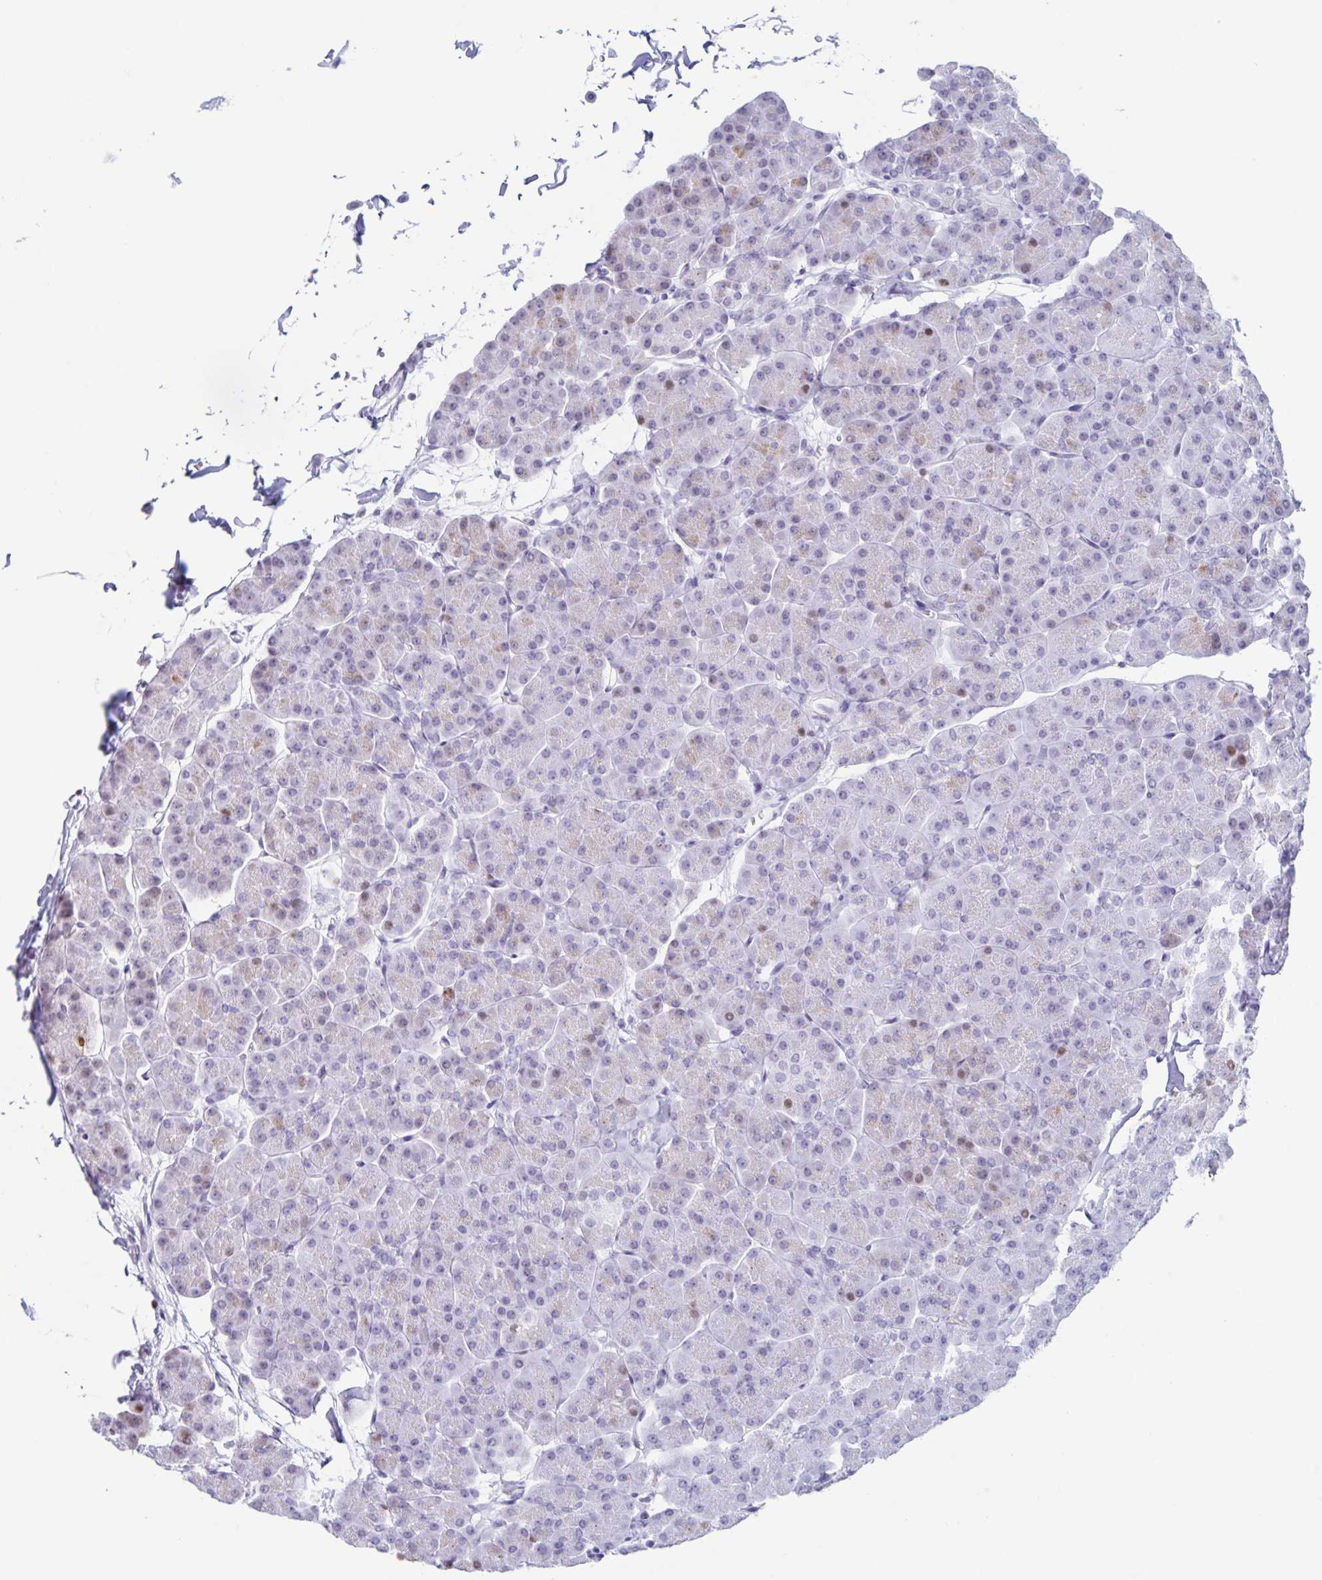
{"staining": {"intensity": "weak", "quantity": "<25%", "location": "nuclear"}, "tissue": "pancreas", "cell_type": "Exocrine glandular cells", "image_type": "normal", "snomed": [{"axis": "morphology", "description": "Normal tissue, NOS"}, {"axis": "topography", "description": "Pancreas"}, {"axis": "topography", "description": "Peripheral nerve tissue"}], "caption": "This is an immunohistochemistry (IHC) histopathology image of benign pancreas. There is no positivity in exocrine glandular cells.", "gene": "LCE6A", "patient": {"sex": "male", "age": 54}}